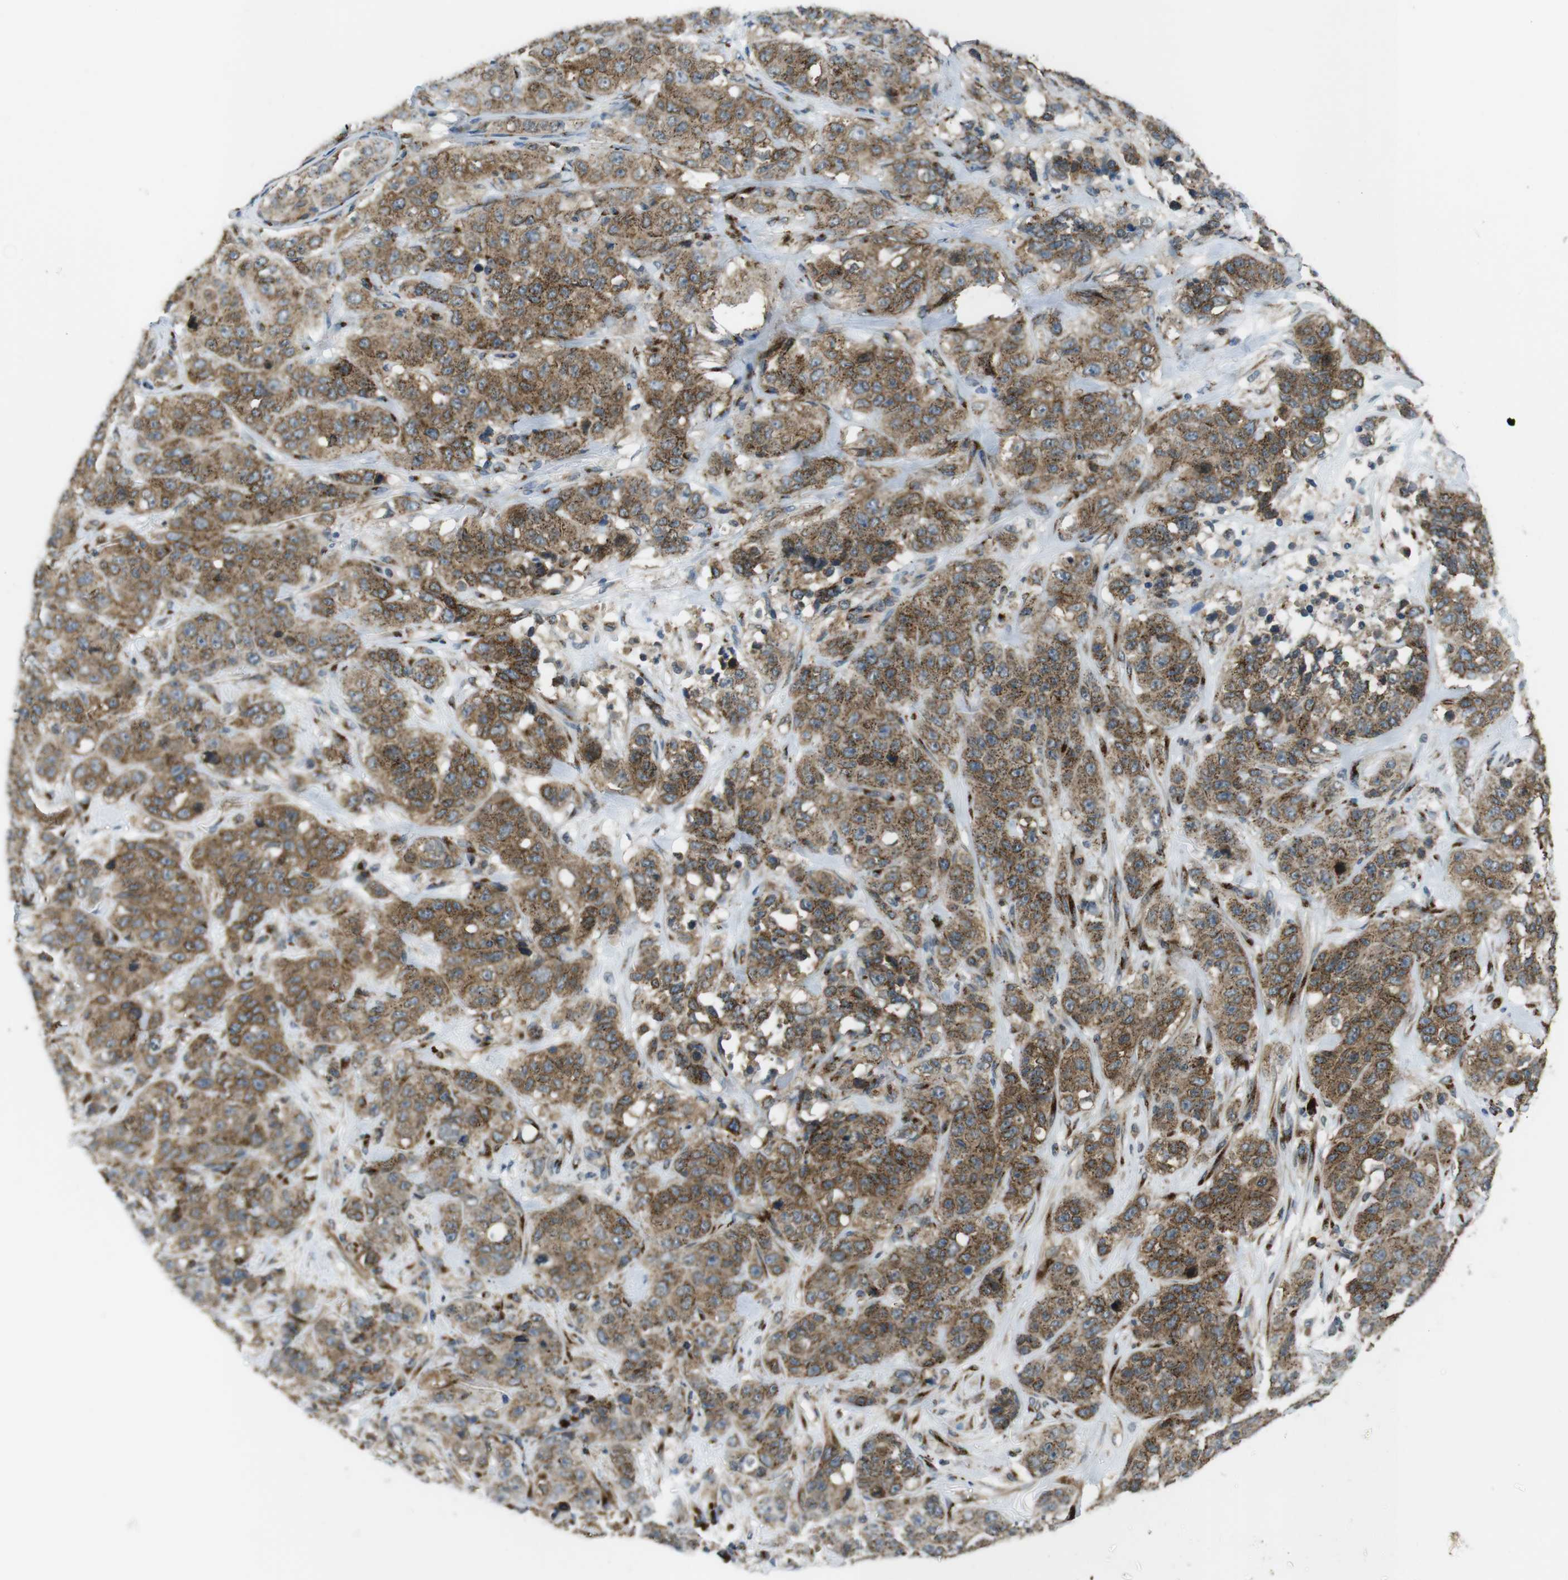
{"staining": {"intensity": "moderate", "quantity": ">75%", "location": "cytoplasmic/membranous"}, "tissue": "stomach cancer", "cell_type": "Tumor cells", "image_type": "cancer", "snomed": [{"axis": "morphology", "description": "Adenocarcinoma, NOS"}, {"axis": "topography", "description": "Stomach"}], "caption": "Immunohistochemistry staining of adenocarcinoma (stomach), which reveals medium levels of moderate cytoplasmic/membranous positivity in approximately >75% of tumor cells indicating moderate cytoplasmic/membranous protein expression. The staining was performed using DAB (brown) for protein detection and nuclei were counterstained in hematoxylin (blue).", "gene": "ZFPL1", "patient": {"sex": "male", "age": 48}}